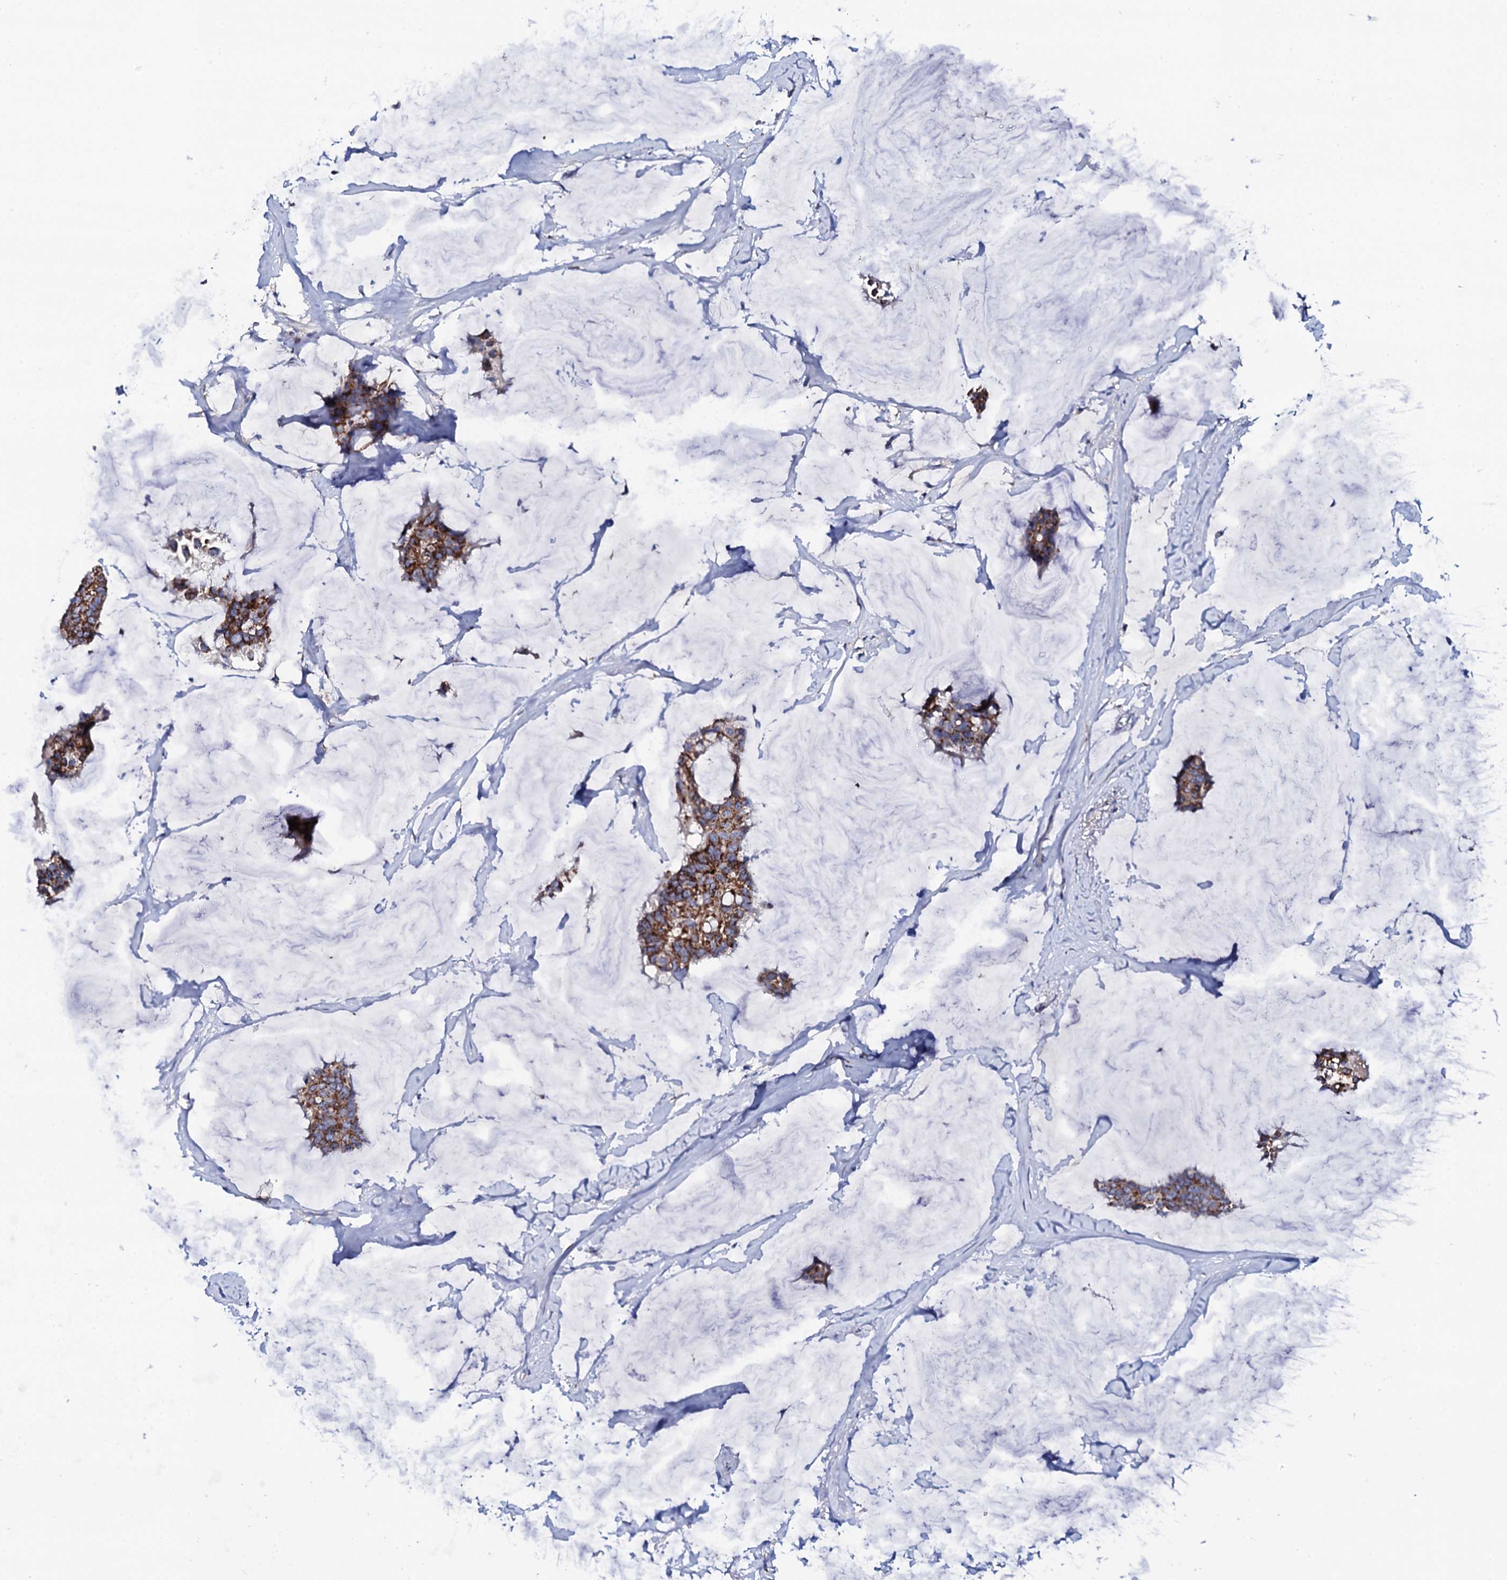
{"staining": {"intensity": "moderate", "quantity": ">75%", "location": "cytoplasmic/membranous"}, "tissue": "breast cancer", "cell_type": "Tumor cells", "image_type": "cancer", "snomed": [{"axis": "morphology", "description": "Duct carcinoma"}, {"axis": "topography", "description": "Breast"}], "caption": "This is an image of IHC staining of breast cancer (infiltrating ductal carcinoma), which shows moderate staining in the cytoplasmic/membranous of tumor cells.", "gene": "TCAF2", "patient": {"sex": "female", "age": 93}}